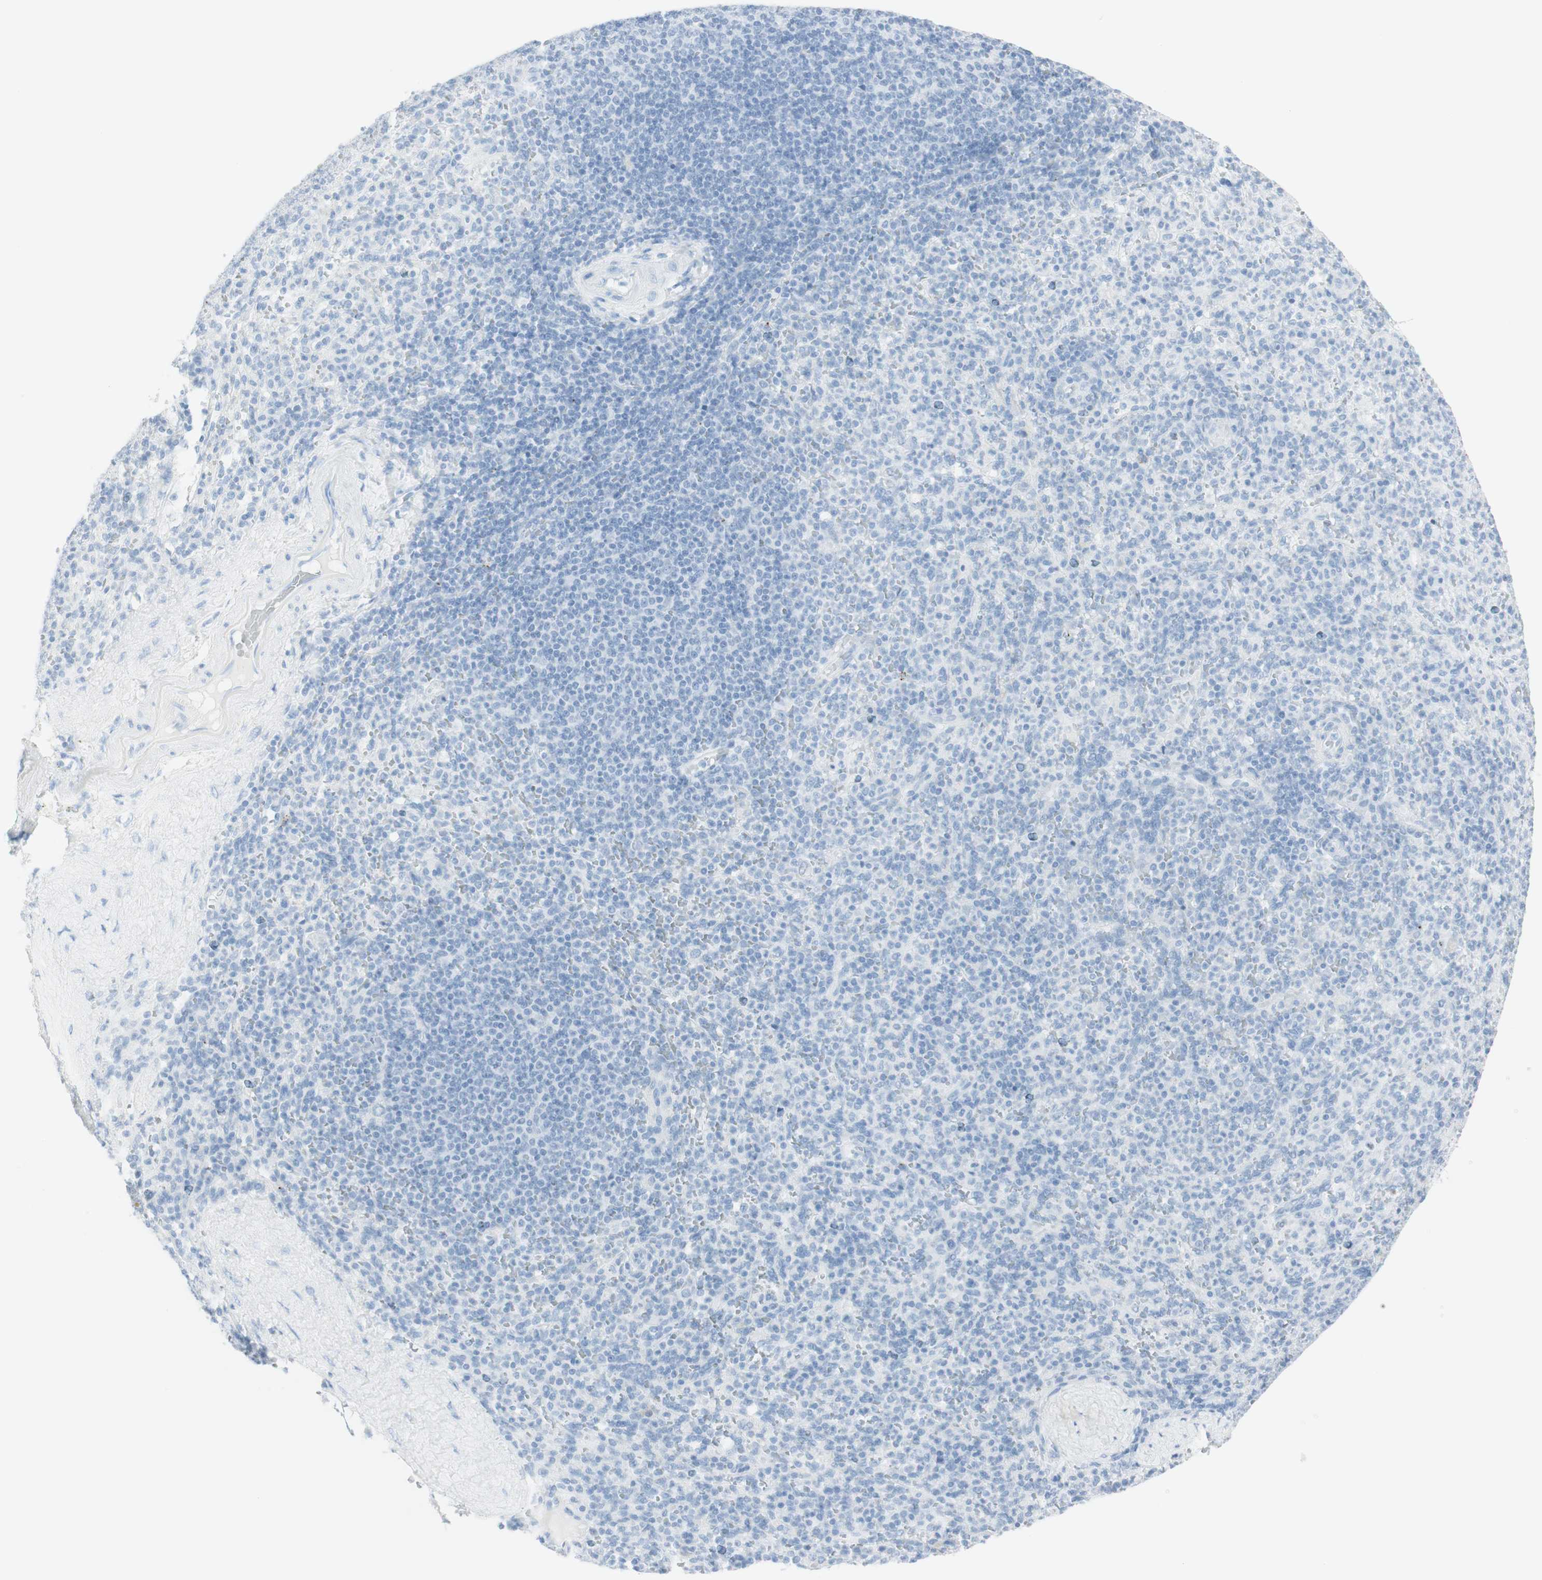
{"staining": {"intensity": "negative", "quantity": "none", "location": "none"}, "tissue": "spleen", "cell_type": "Cells in red pulp", "image_type": "normal", "snomed": [{"axis": "morphology", "description": "Normal tissue, NOS"}, {"axis": "topography", "description": "Spleen"}], "caption": "A high-resolution photomicrograph shows IHC staining of benign spleen, which exhibits no significant positivity in cells in red pulp. (DAB (3,3'-diaminobenzidine) IHC visualized using brightfield microscopy, high magnification).", "gene": "NAPSA", "patient": {"sex": "male", "age": 36}}